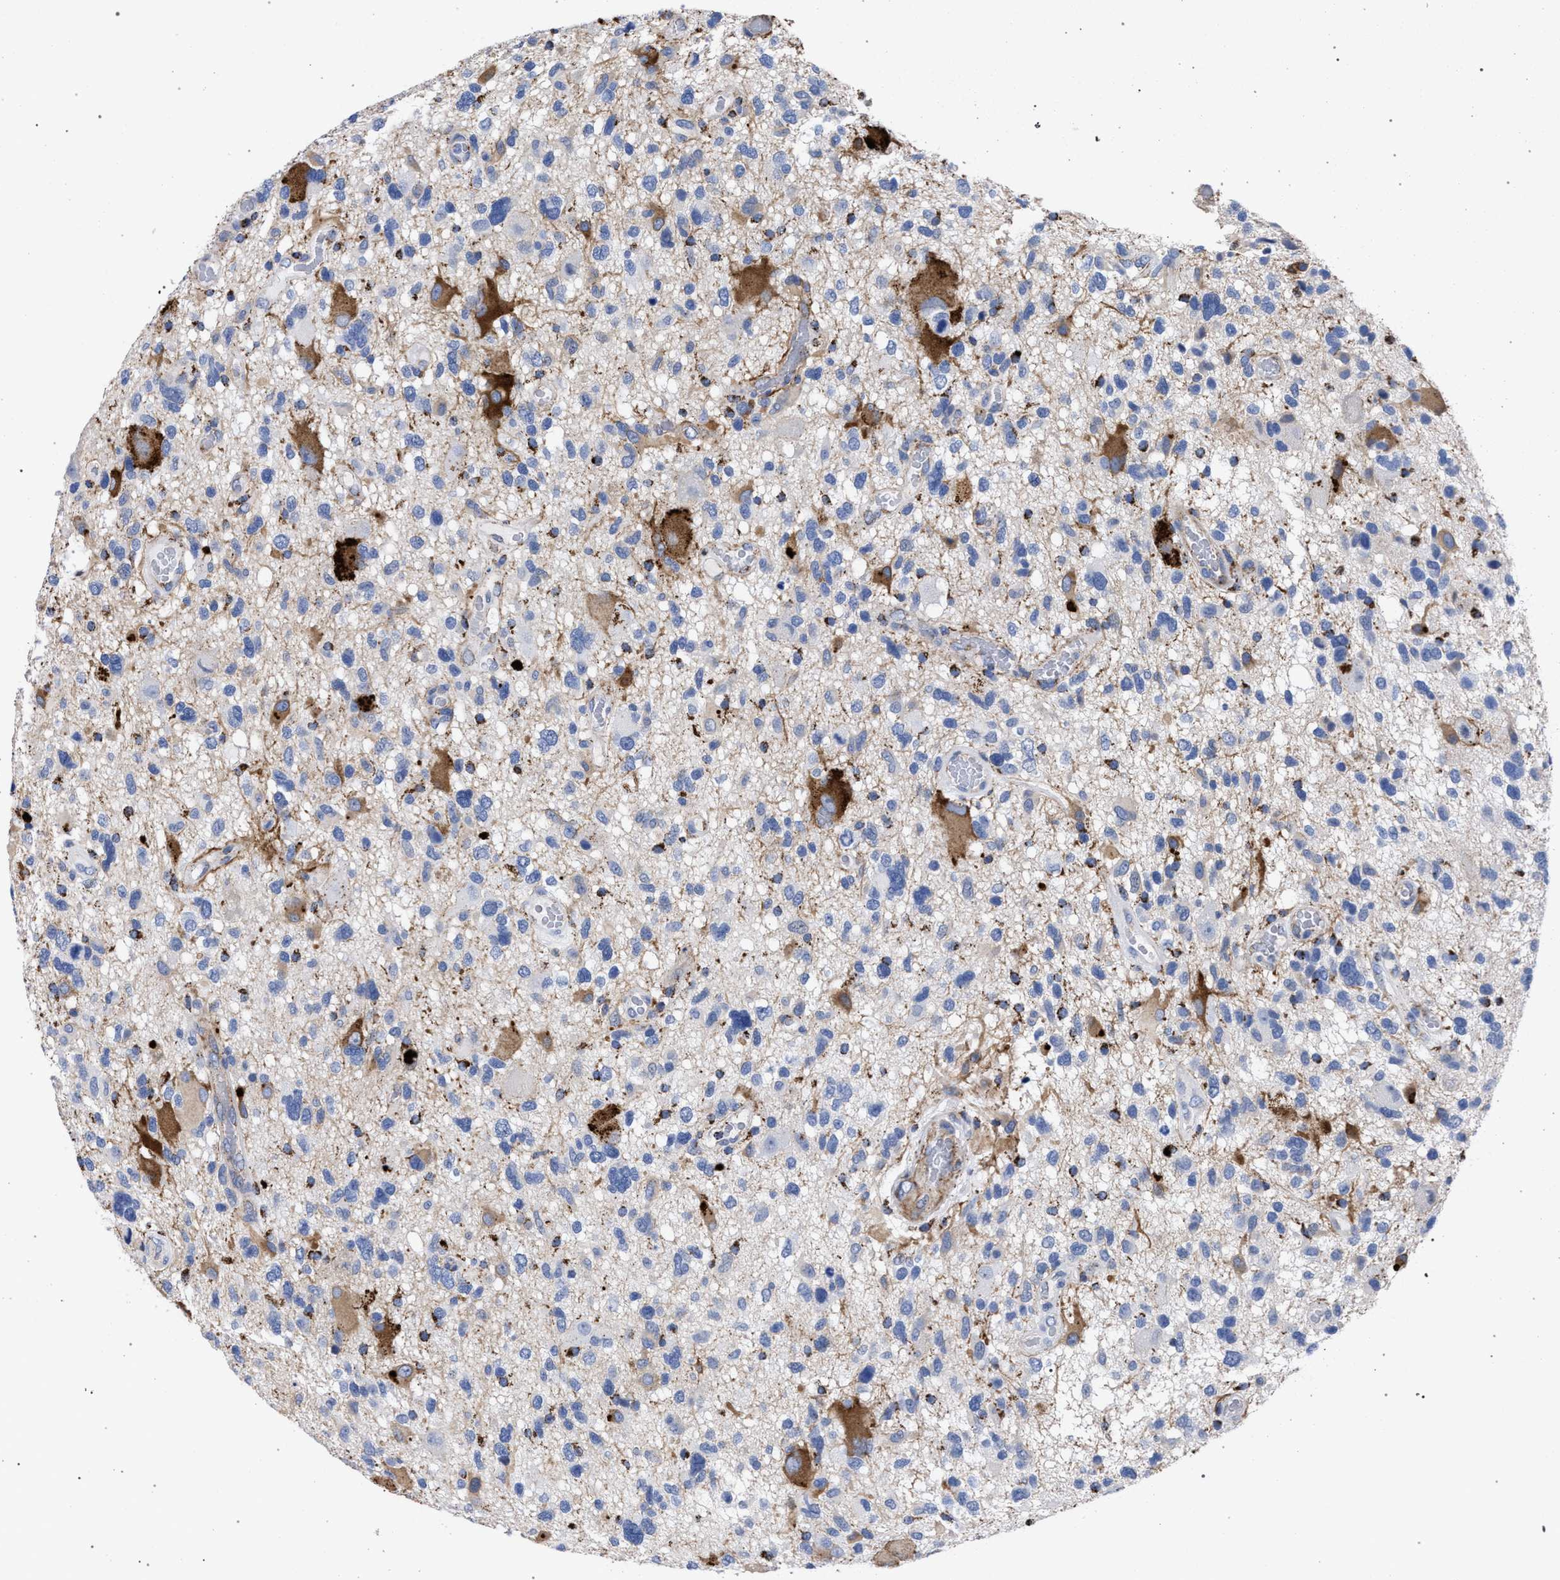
{"staining": {"intensity": "strong", "quantity": "<25%", "location": "cytoplasmic/membranous"}, "tissue": "glioma", "cell_type": "Tumor cells", "image_type": "cancer", "snomed": [{"axis": "morphology", "description": "Glioma, malignant, High grade"}, {"axis": "topography", "description": "Brain"}], "caption": "A brown stain labels strong cytoplasmic/membranous expression of a protein in malignant high-grade glioma tumor cells. (DAB (3,3'-diaminobenzidine) IHC with brightfield microscopy, high magnification).", "gene": "ACADS", "patient": {"sex": "male", "age": 33}}